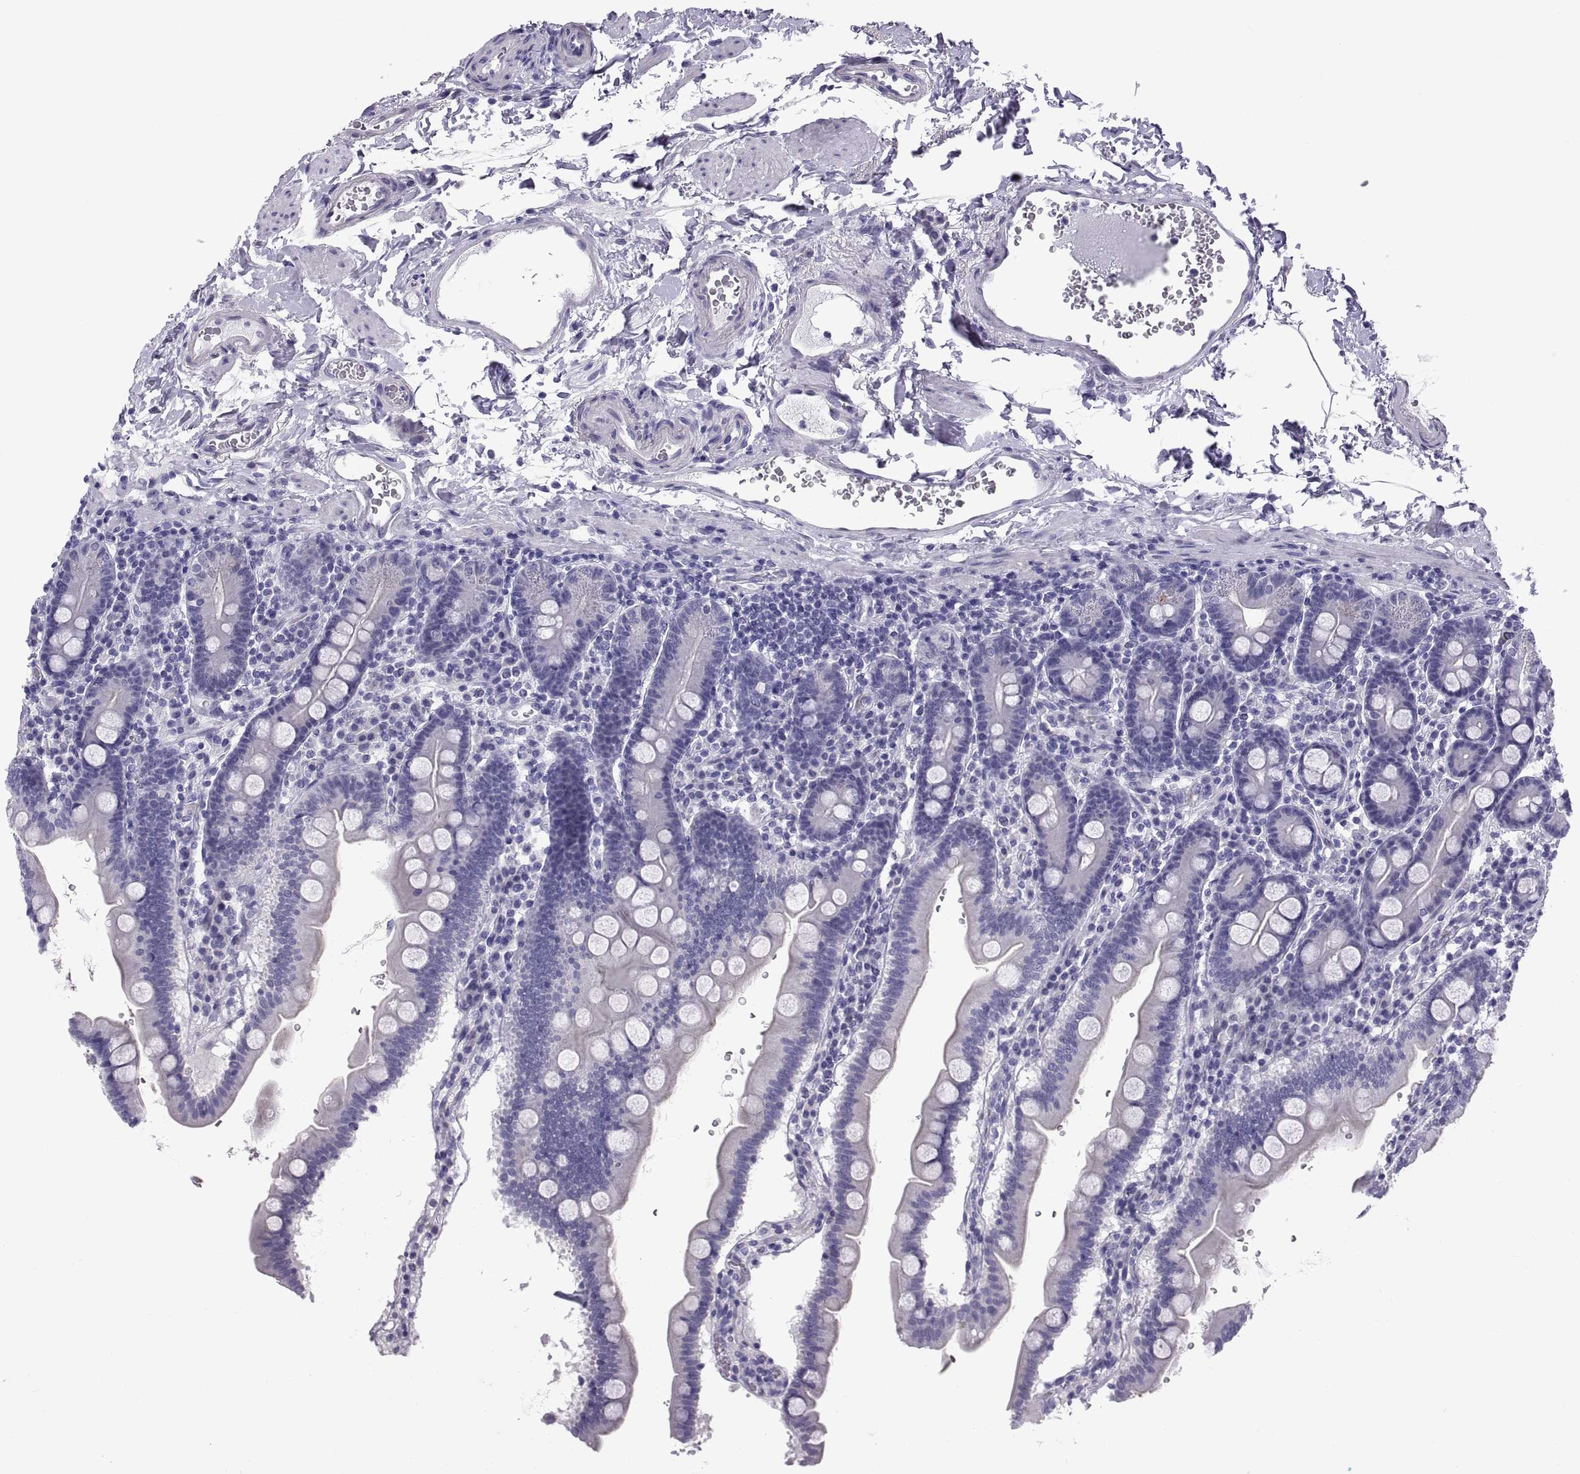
{"staining": {"intensity": "negative", "quantity": "none", "location": "none"}, "tissue": "duodenum", "cell_type": "Glandular cells", "image_type": "normal", "snomed": [{"axis": "morphology", "description": "Normal tissue, NOS"}, {"axis": "topography", "description": "Duodenum"}], "caption": "IHC photomicrograph of unremarkable duodenum: duodenum stained with DAB shows no significant protein positivity in glandular cells.", "gene": "RNASE12", "patient": {"sex": "male", "age": 59}}